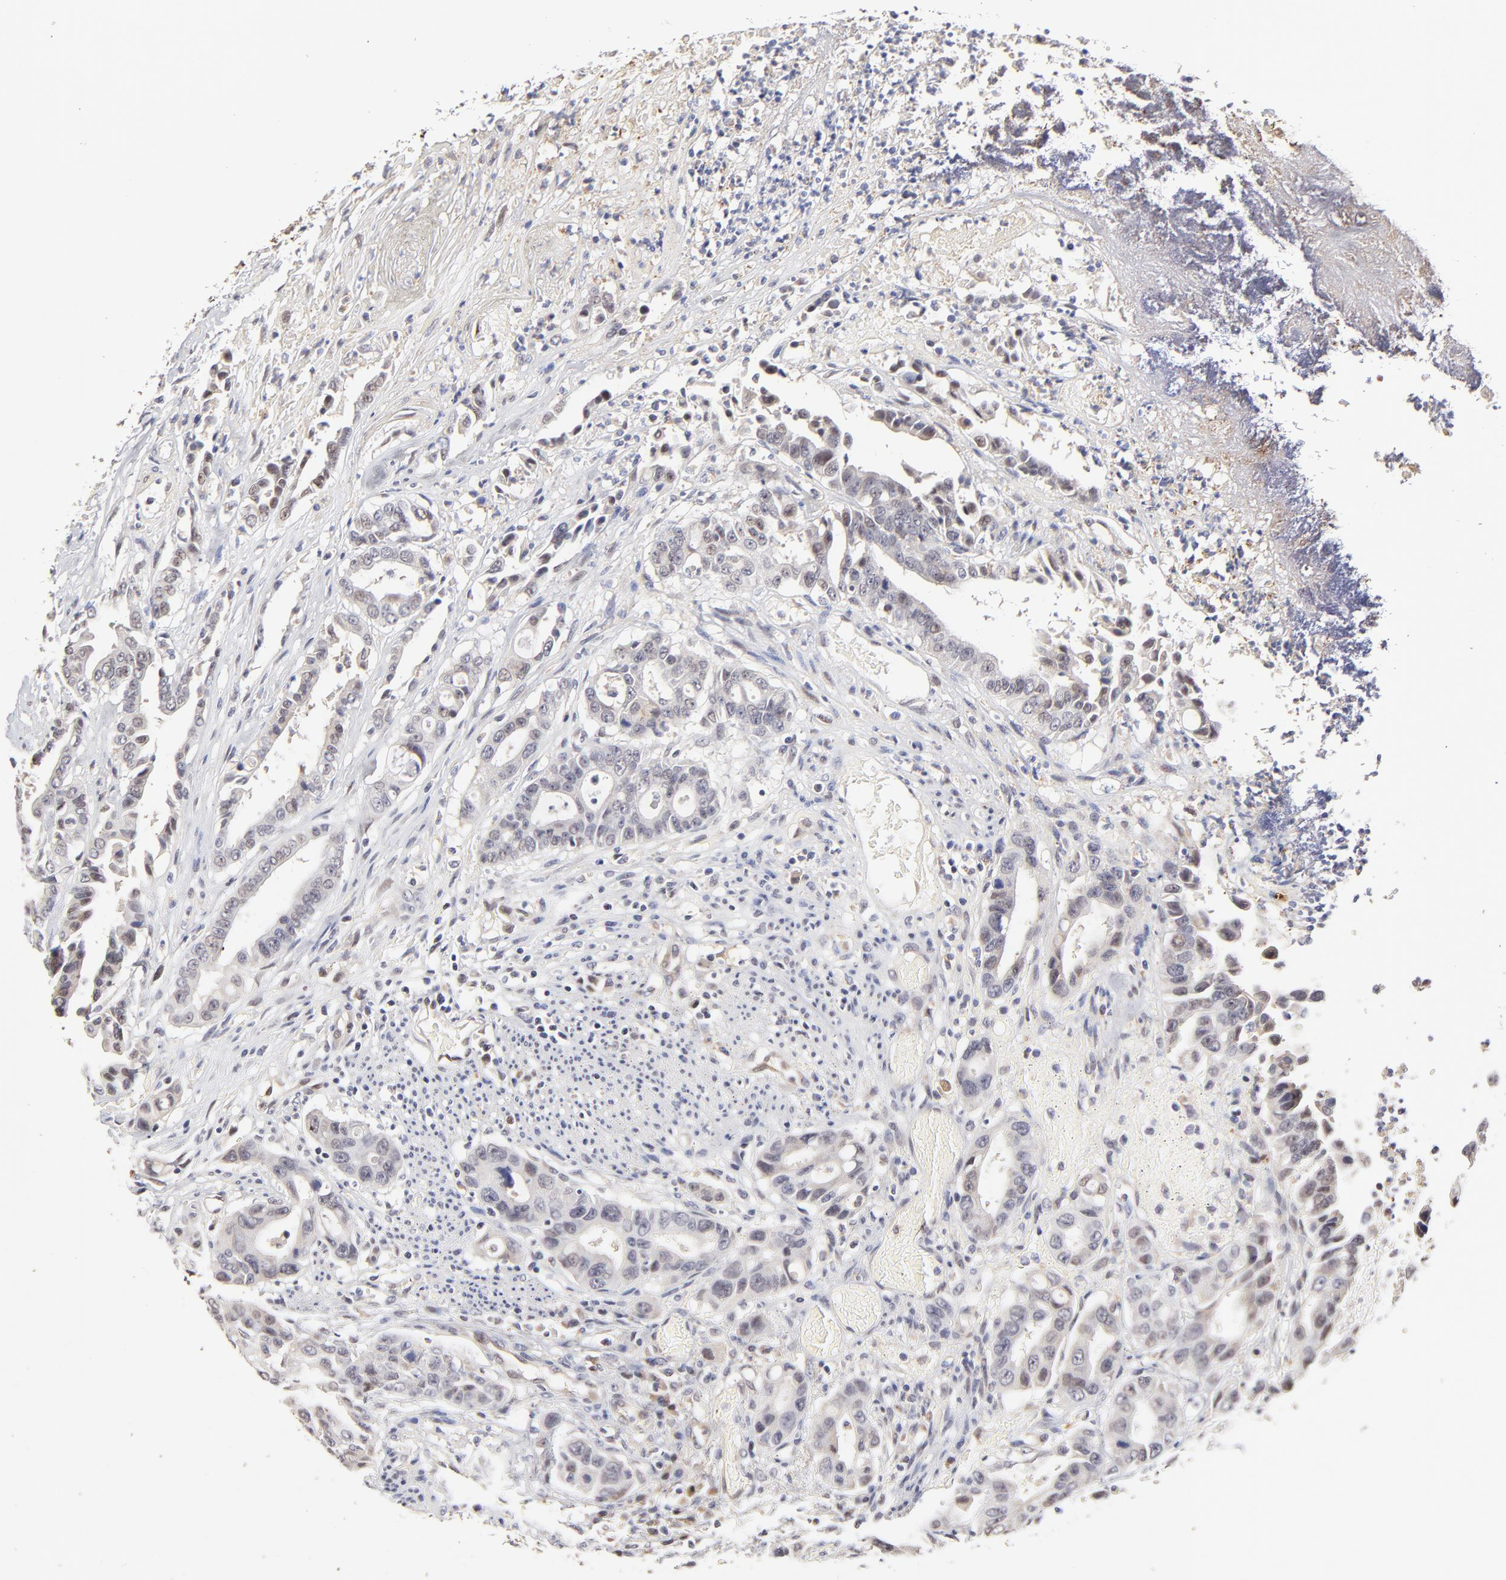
{"staining": {"intensity": "weak", "quantity": "<25%", "location": "cytoplasmic/membranous"}, "tissue": "colorectal cancer", "cell_type": "Tumor cells", "image_type": "cancer", "snomed": [{"axis": "morphology", "description": "Adenocarcinoma, NOS"}, {"axis": "topography", "description": "Colon"}], "caption": "Tumor cells are negative for brown protein staining in colorectal adenocarcinoma.", "gene": "ZNF10", "patient": {"sex": "female", "age": 70}}